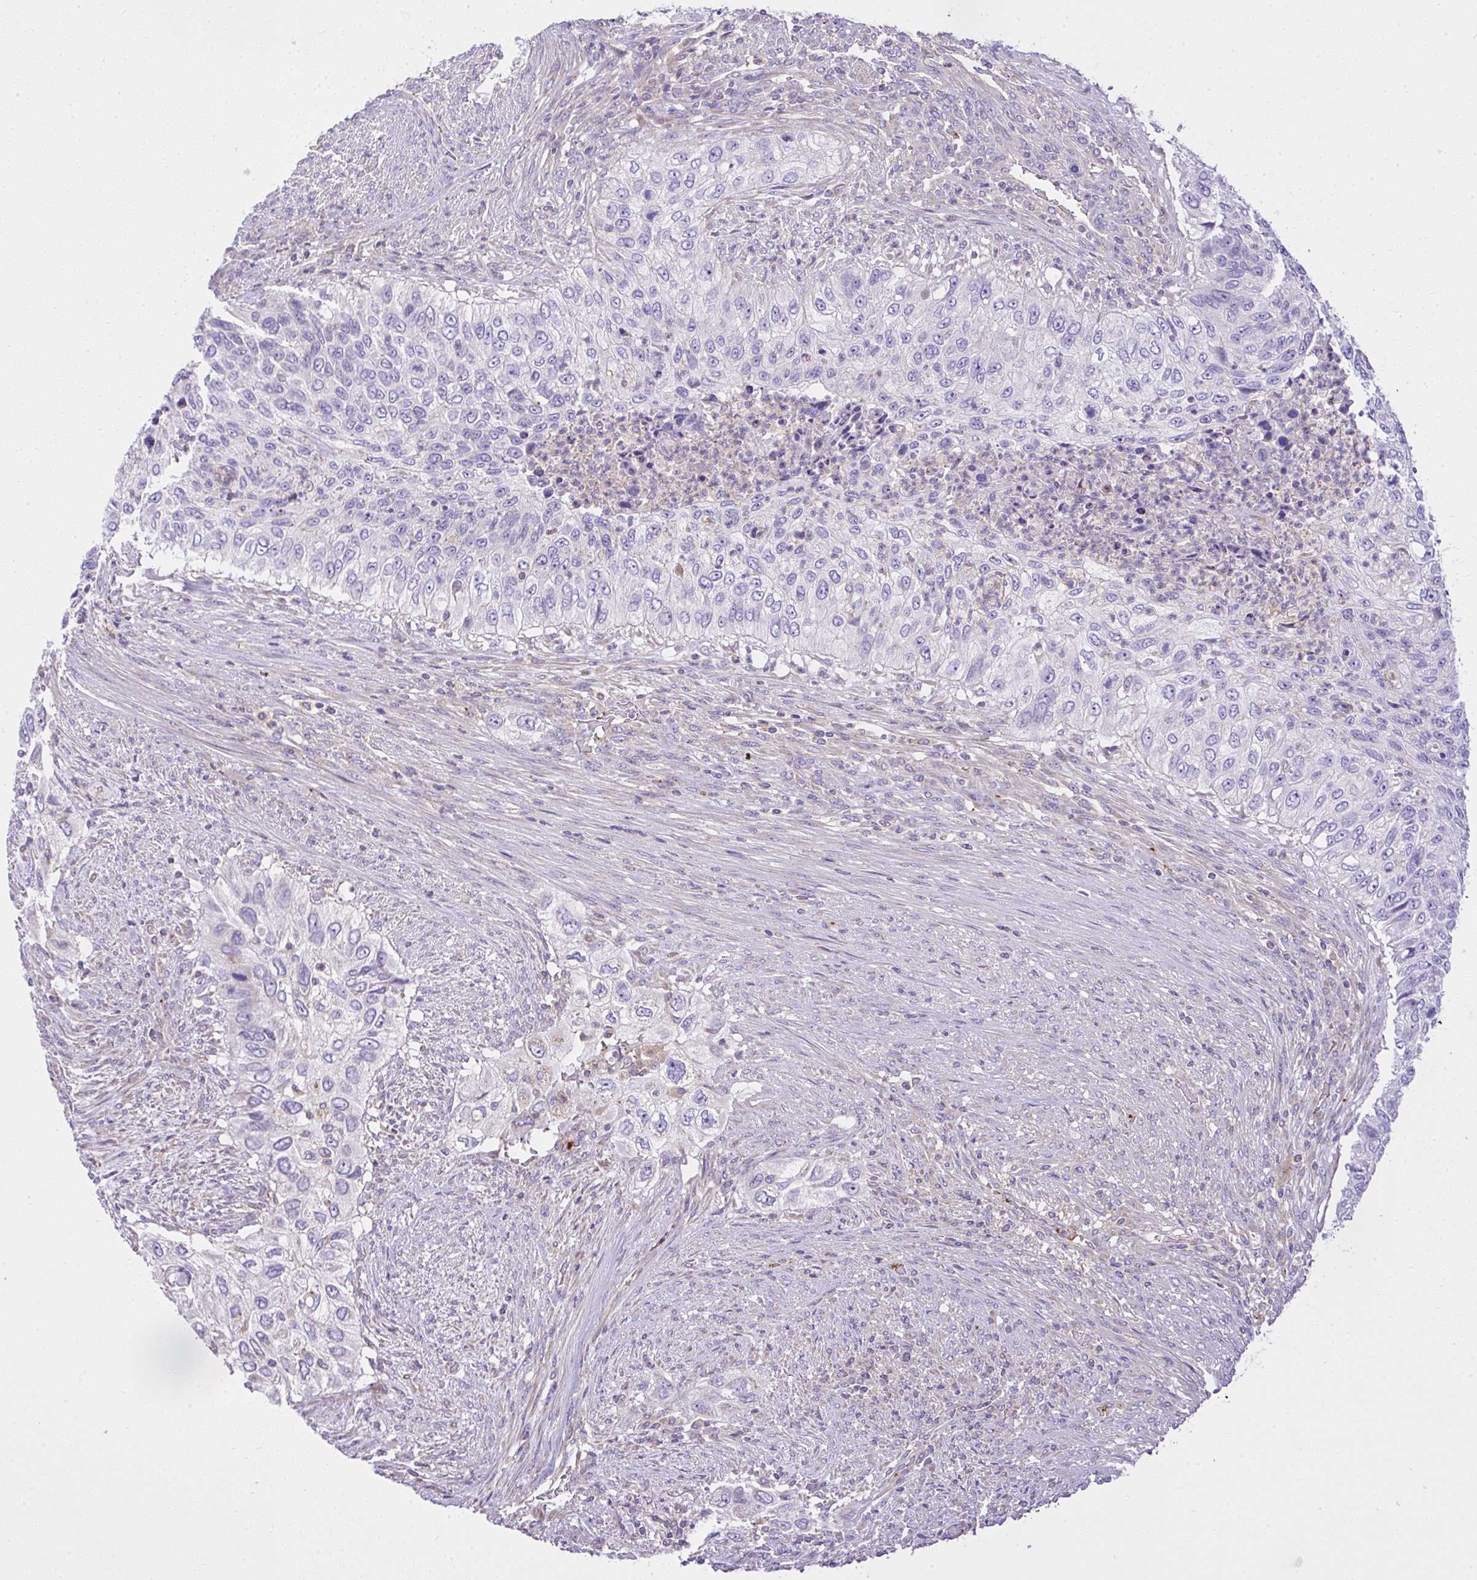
{"staining": {"intensity": "negative", "quantity": "none", "location": "none"}, "tissue": "urothelial cancer", "cell_type": "Tumor cells", "image_type": "cancer", "snomed": [{"axis": "morphology", "description": "Urothelial carcinoma, High grade"}, {"axis": "topography", "description": "Urinary bladder"}], "caption": "Tumor cells are negative for brown protein staining in urothelial cancer.", "gene": "CCDC142", "patient": {"sex": "female", "age": 60}}